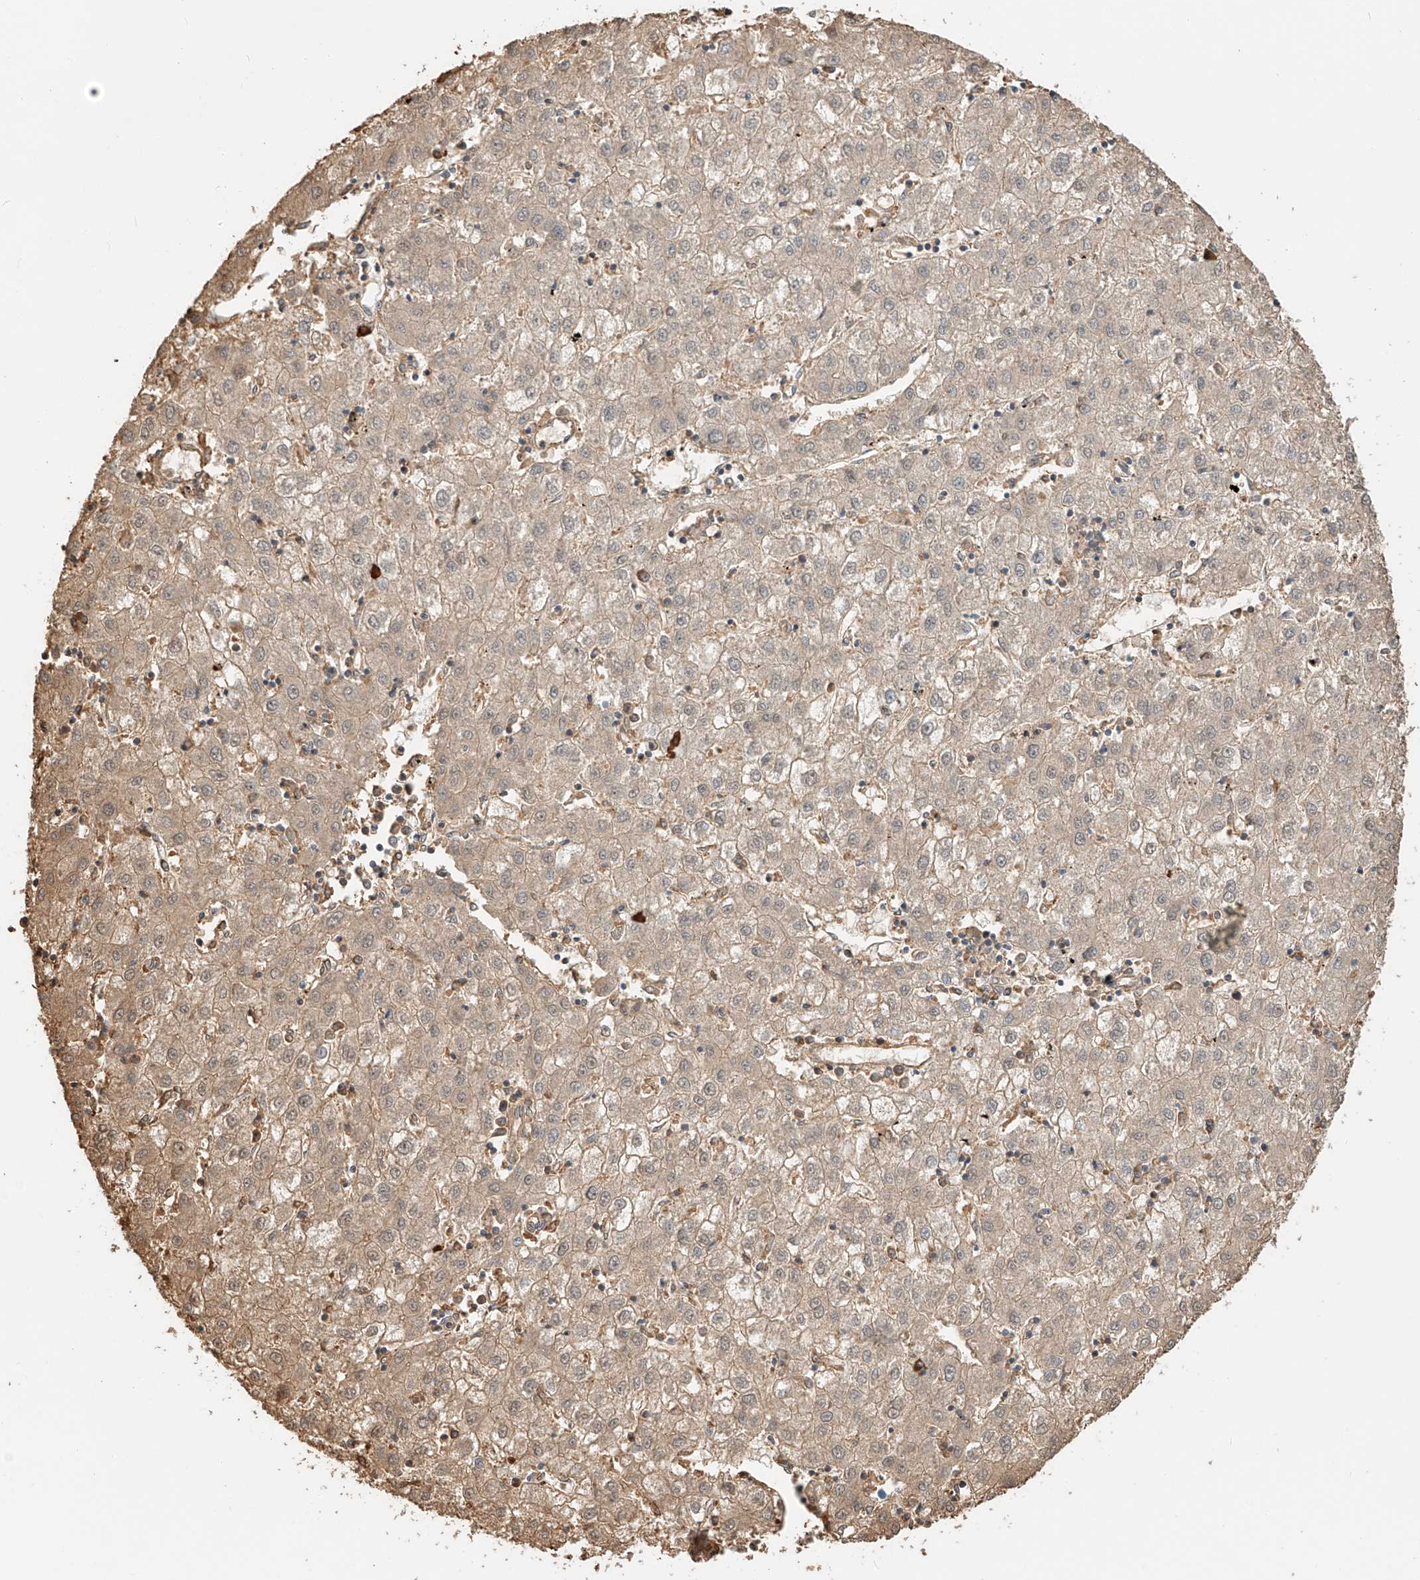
{"staining": {"intensity": "weak", "quantity": ">75%", "location": "cytoplasmic/membranous"}, "tissue": "liver cancer", "cell_type": "Tumor cells", "image_type": "cancer", "snomed": [{"axis": "morphology", "description": "Carcinoma, Hepatocellular, NOS"}, {"axis": "topography", "description": "Liver"}], "caption": "Approximately >75% of tumor cells in human liver cancer (hepatocellular carcinoma) demonstrate weak cytoplasmic/membranous protein positivity as visualized by brown immunohistochemical staining.", "gene": "ZFP30", "patient": {"sex": "male", "age": 72}}